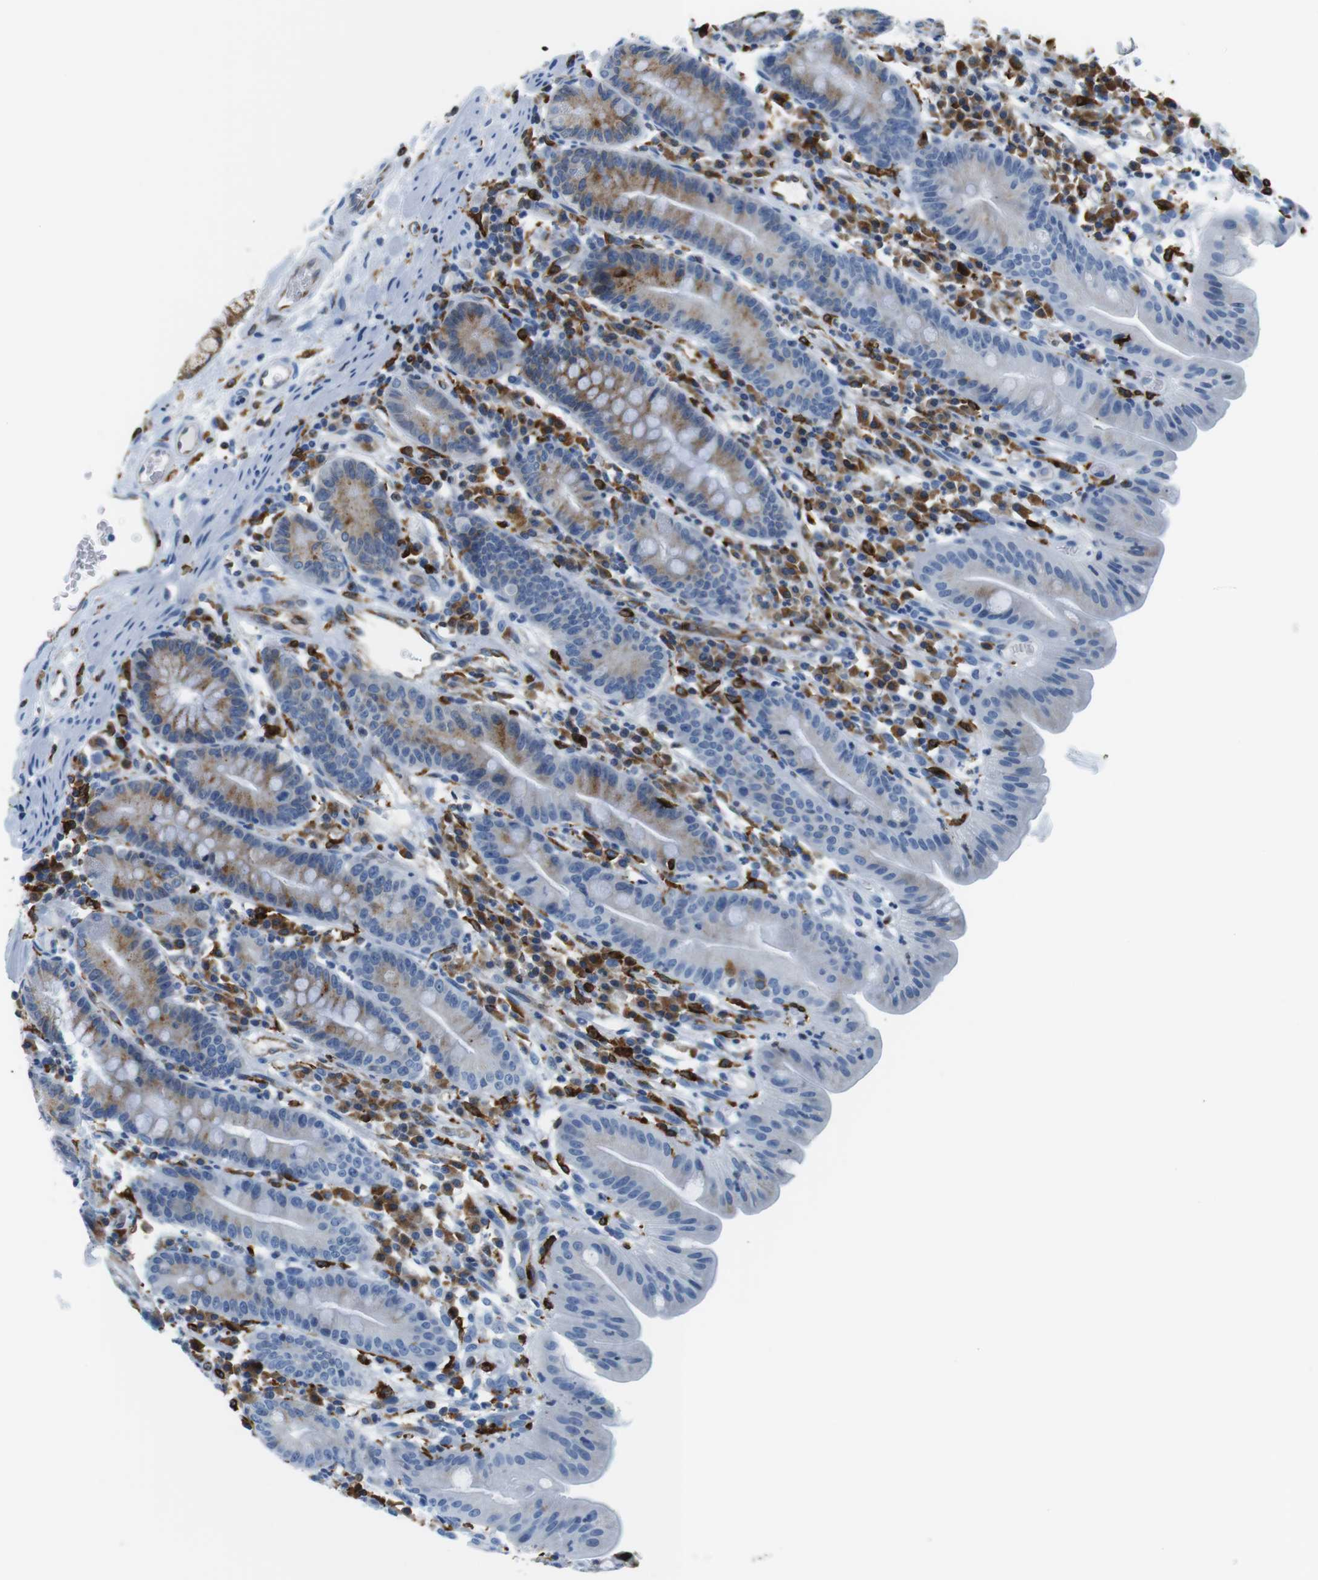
{"staining": {"intensity": "moderate", "quantity": ">75%", "location": "cytoplasmic/membranous"}, "tissue": "duodenum", "cell_type": "Glandular cells", "image_type": "normal", "snomed": [{"axis": "morphology", "description": "Normal tissue, NOS"}, {"axis": "topography", "description": "Duodenum"}], "caption": "Normal duodenum exhibits moderate cytoplasmic/membranous expression in approximately >75% of glandular cells, visualized by immunohistochemistry. (Stains: DAB in brown, nuclei in blue, Microscopy: brightfield microscopy at high magnification).", "gene": "CIITA", "patient": {"sex": "male", "age": 50}}